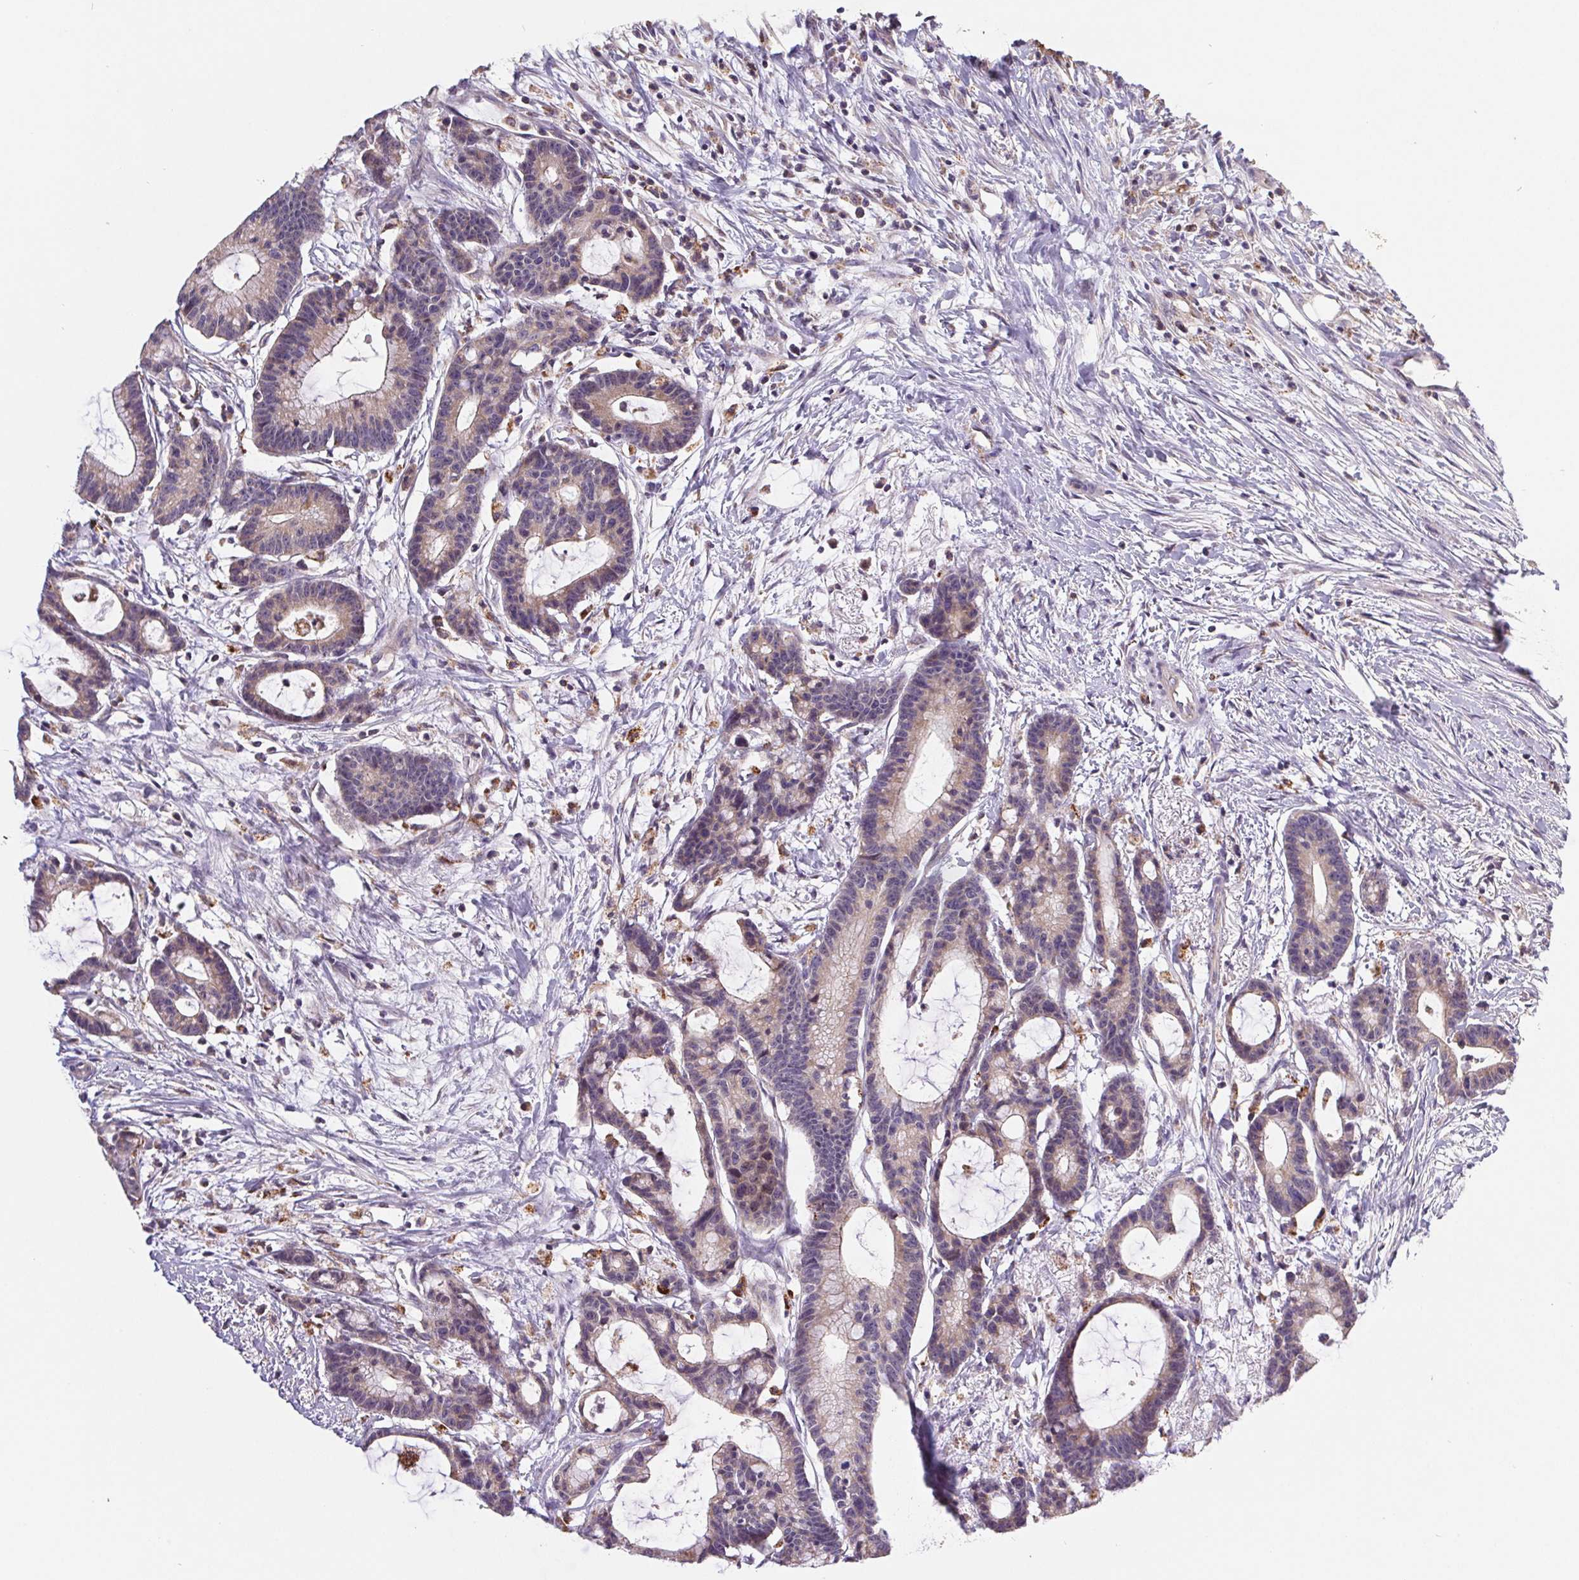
{"staining": {"intensity": "weak", "quantity": "25%-75%", "location": "cytoplasmic/membranous"}, "tissue": "colorectal cancer", "cell_type": "Tumor cells", "image_type": "cancer", "snomed": [{"axis": "morphology", "description": "Adenocarcinoma, NOS"}, {"axis": "topography", "description": "Colon"}], "caption": "Protein expression analysis of human adenocarcinoma (colorectal) reveals weak cytoplasmic/membranous expression in approximately 25%-75% of tumor cells. Immunohistochemistry (ihc) stains the protein of interest in brown and the nuclei are stained blue.", "gene": "EMC6", "patient": {"sex": "female", "age": 78}}